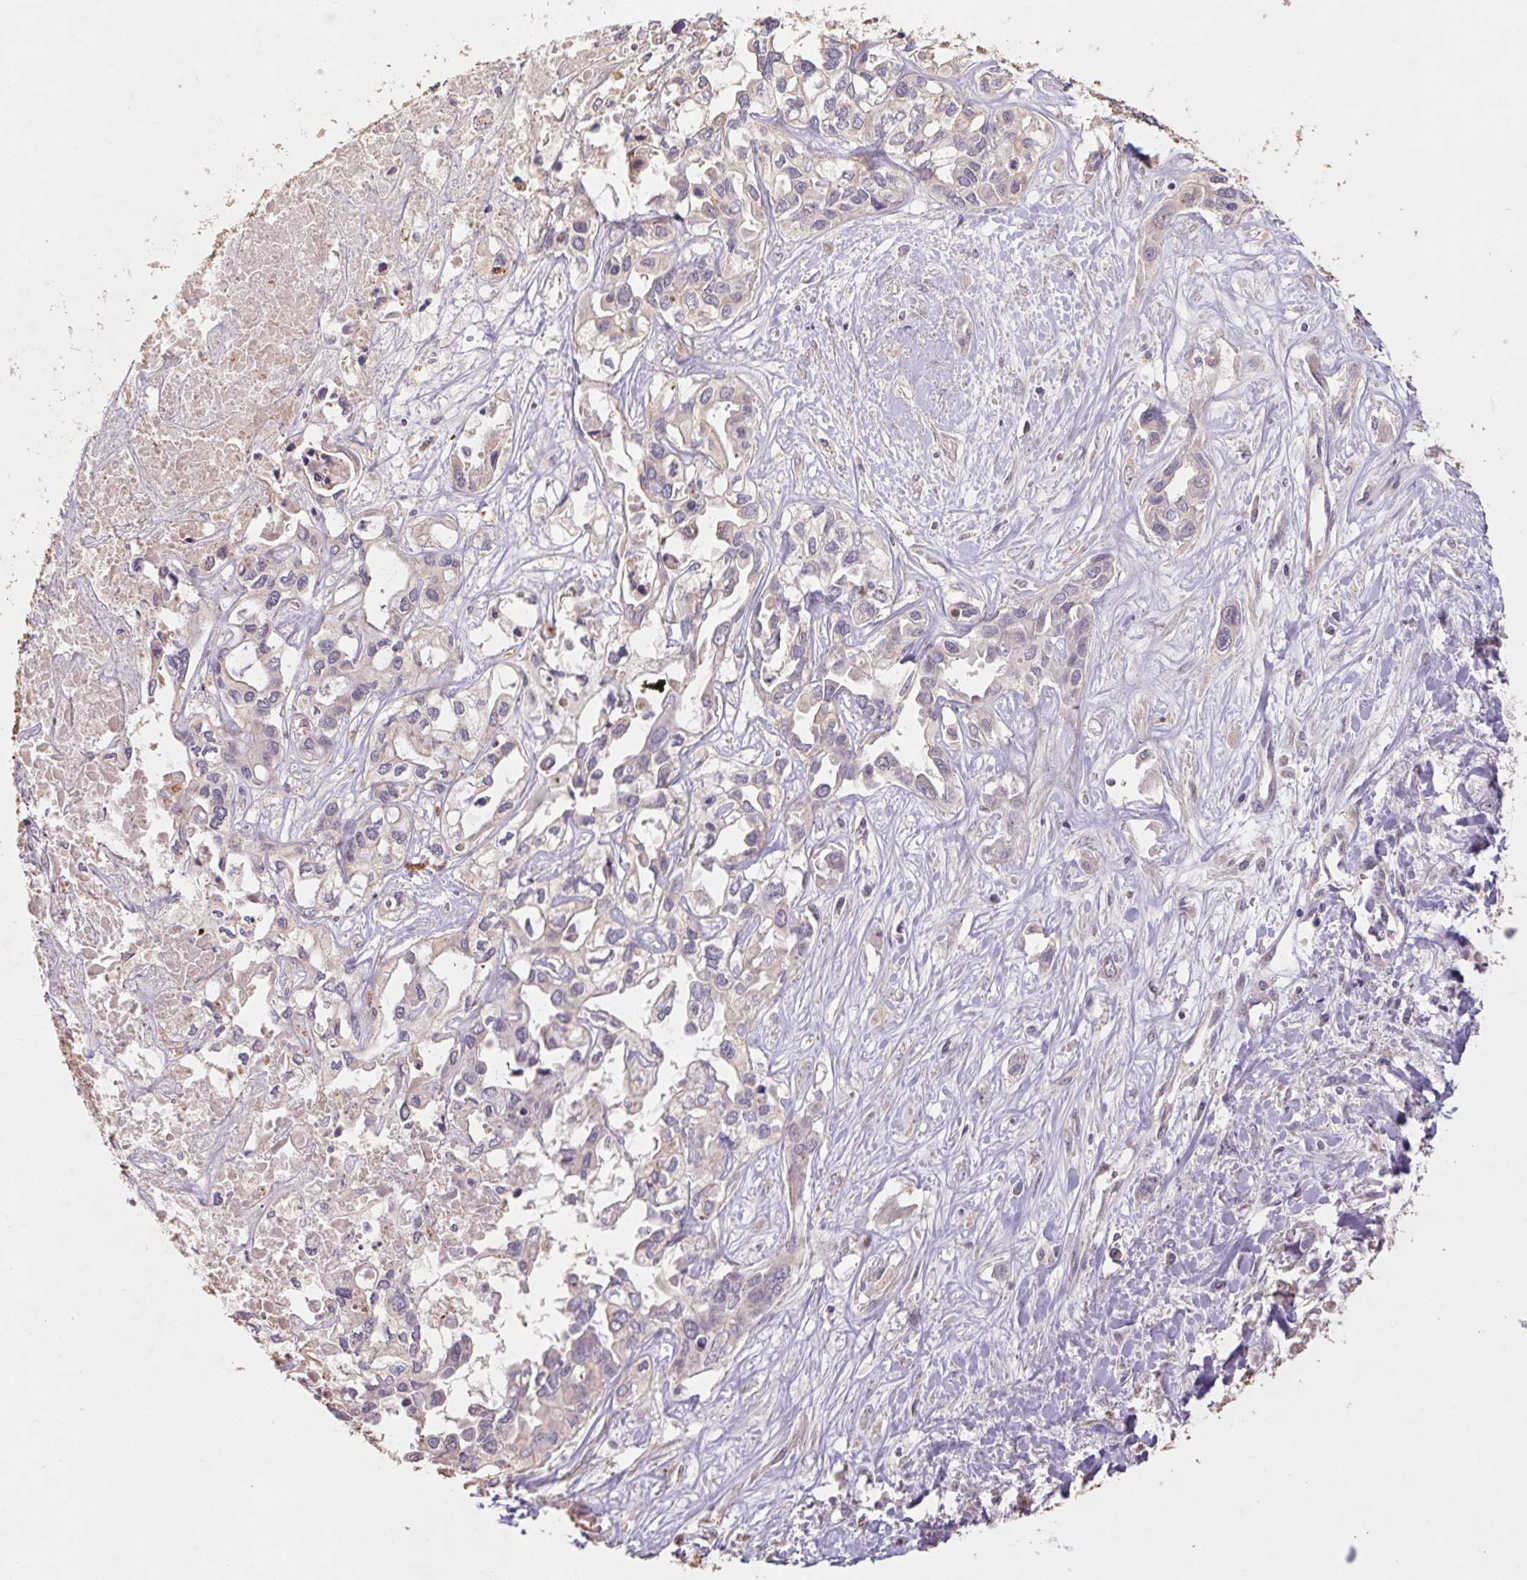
{"staining": {"intensity": "weak", "quantity": "<25%", "location": "cytoplasmic/membranous"}, "tissue": "liver cancer", "cell_type": "Tumor cells", "image_type": "cancer", "snomed": [{"axis": "morphology", "description": "Cholangiocarcinoma"}, {"axis": "topography", "description": "Liver"}], "caption": "Liver cancer stained for a protein using immunohistochemistry demonstrates no staining tumor cells.", "gene": "GRM2", "patient": {"sex": "female", "age": 64}}